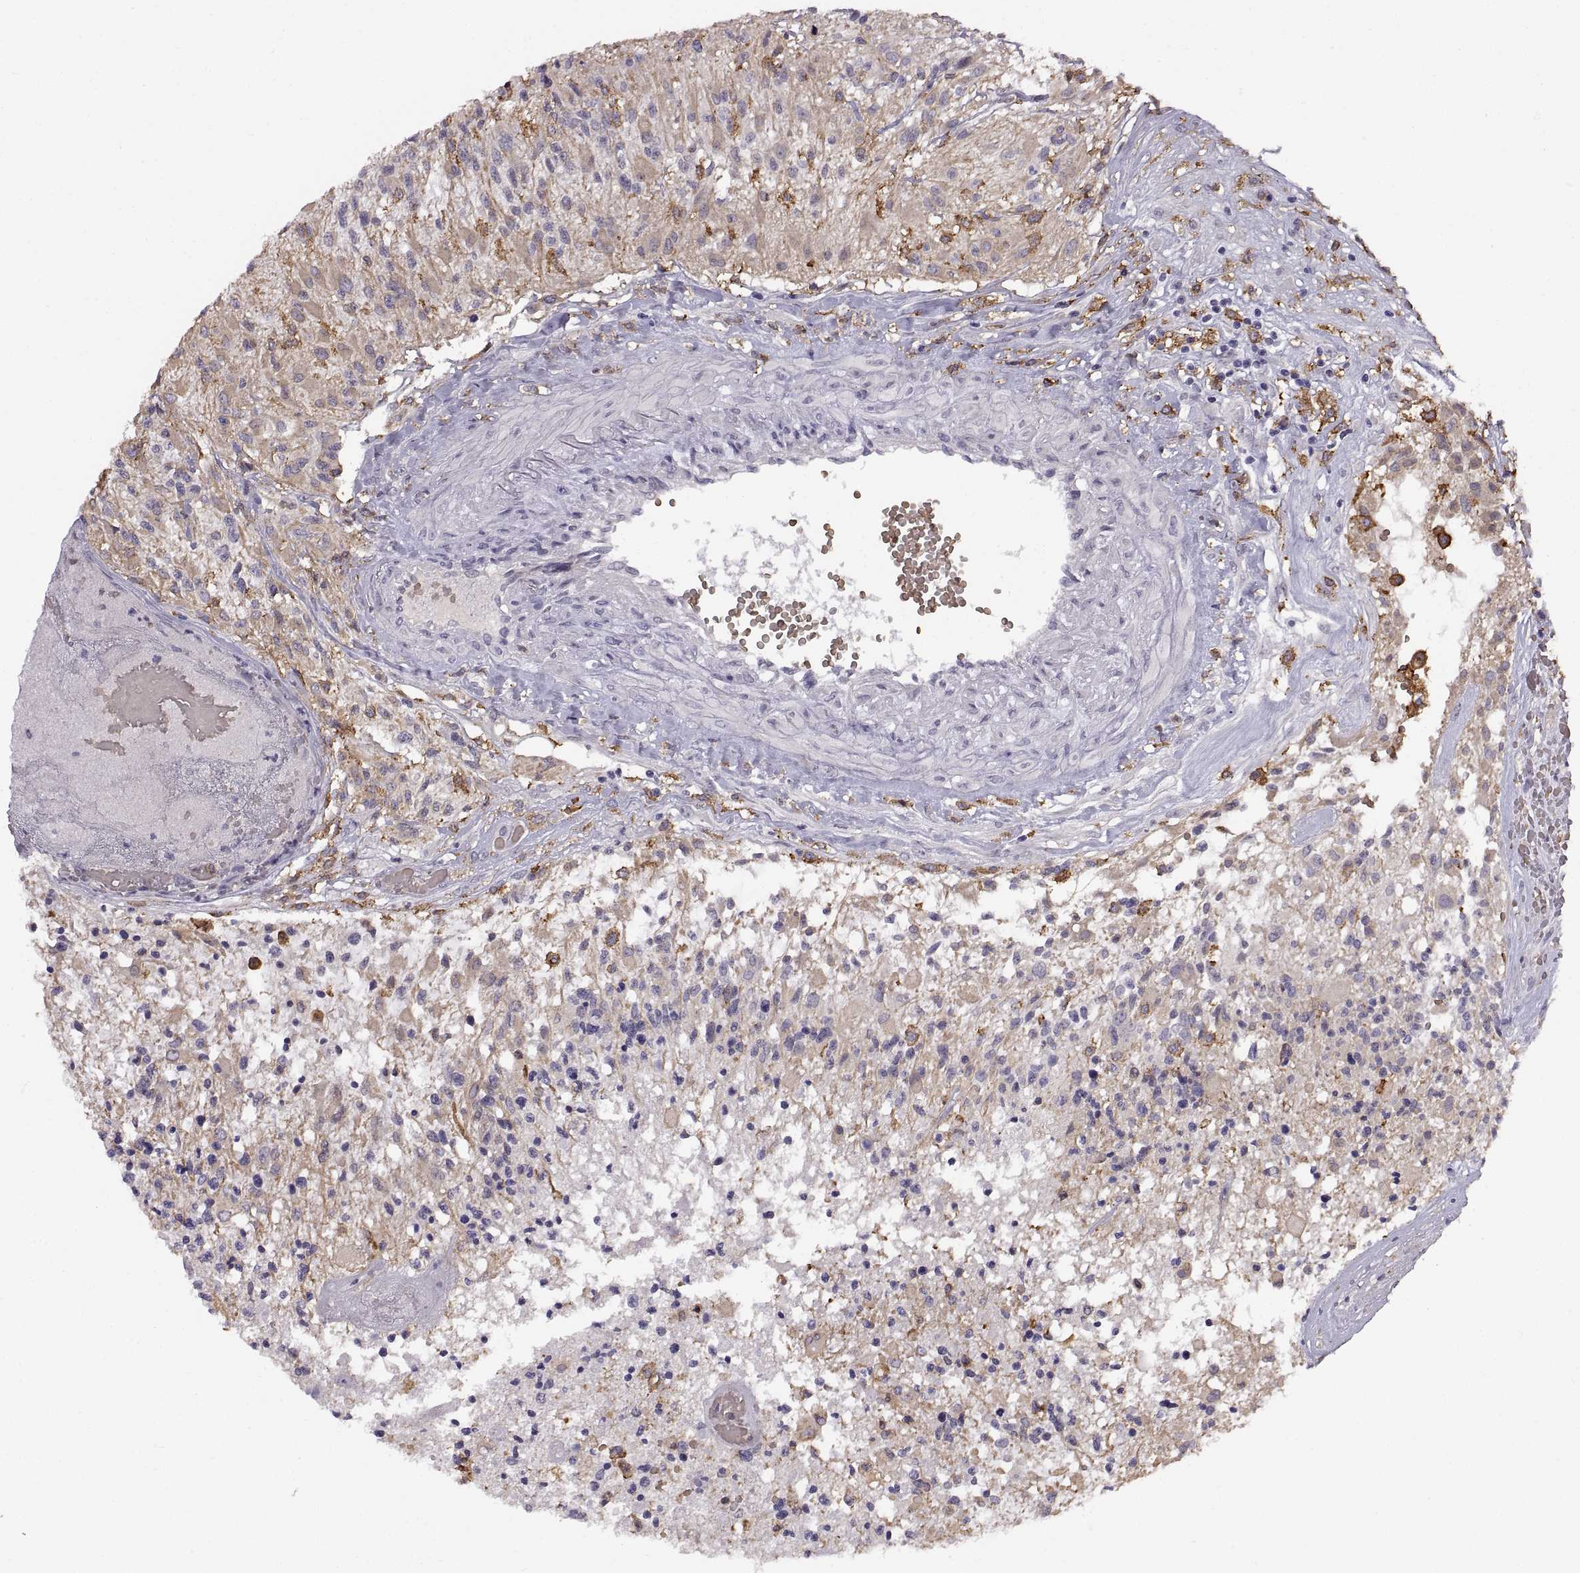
{"staining": {"intensity": "negative", "quantity": "none", "location": "none"}, "tissue": "glioma", "cell_type": "Tumor cells", "image_type": "cancer", "snomed": [{"axis": "morphology", "description": "Glioma, malignant, High grade"}, {"axis": "topography", "description": "Brain"}], "caption": "Immunohistochemical staining of glioma displays no significant positivity in tumor cells.", "gene": "MEIOC", "patient": {"sex": "female", "age": 63}}